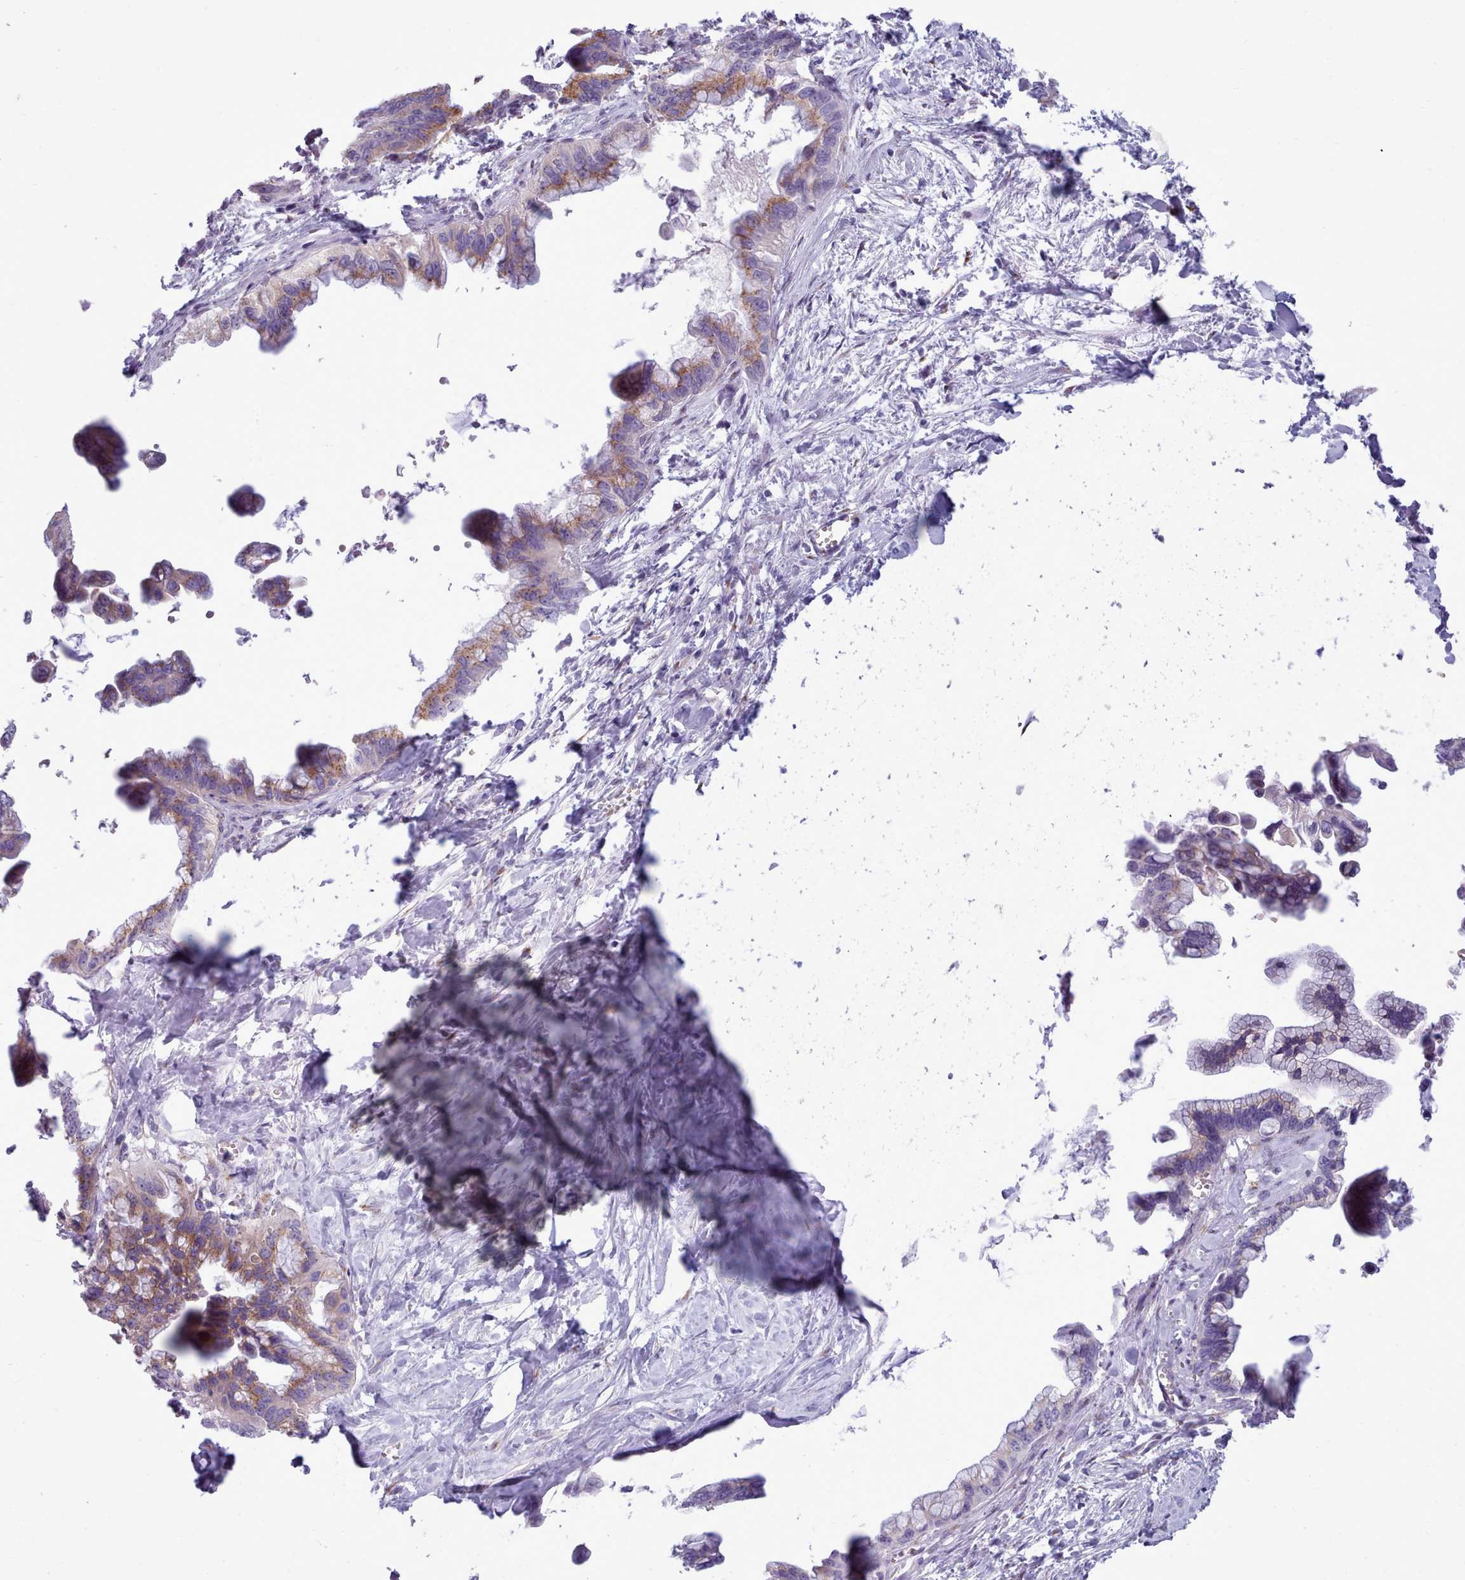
{"staining": {"intensity": "moderate", "quantity": ">75%", "location": "cytoplasmic/membranous"}, "tissue": "pancreatic cancer", "cell_type": "Tumor cells", "image_type": "cancer", "snomed": [{"axis": "morphology", "description": "Adenocarcinoma, NOS"}, {"axis": "topography", "description": "Pancreas"}], "caption": "Protein expression analysis of pancreatic cancer reveals moderate cytoplasmic/membranous expression in approximately >75% of tumor cells.", "gene": "MYRFL", "patient": {"sex": "male", "age": 61}}